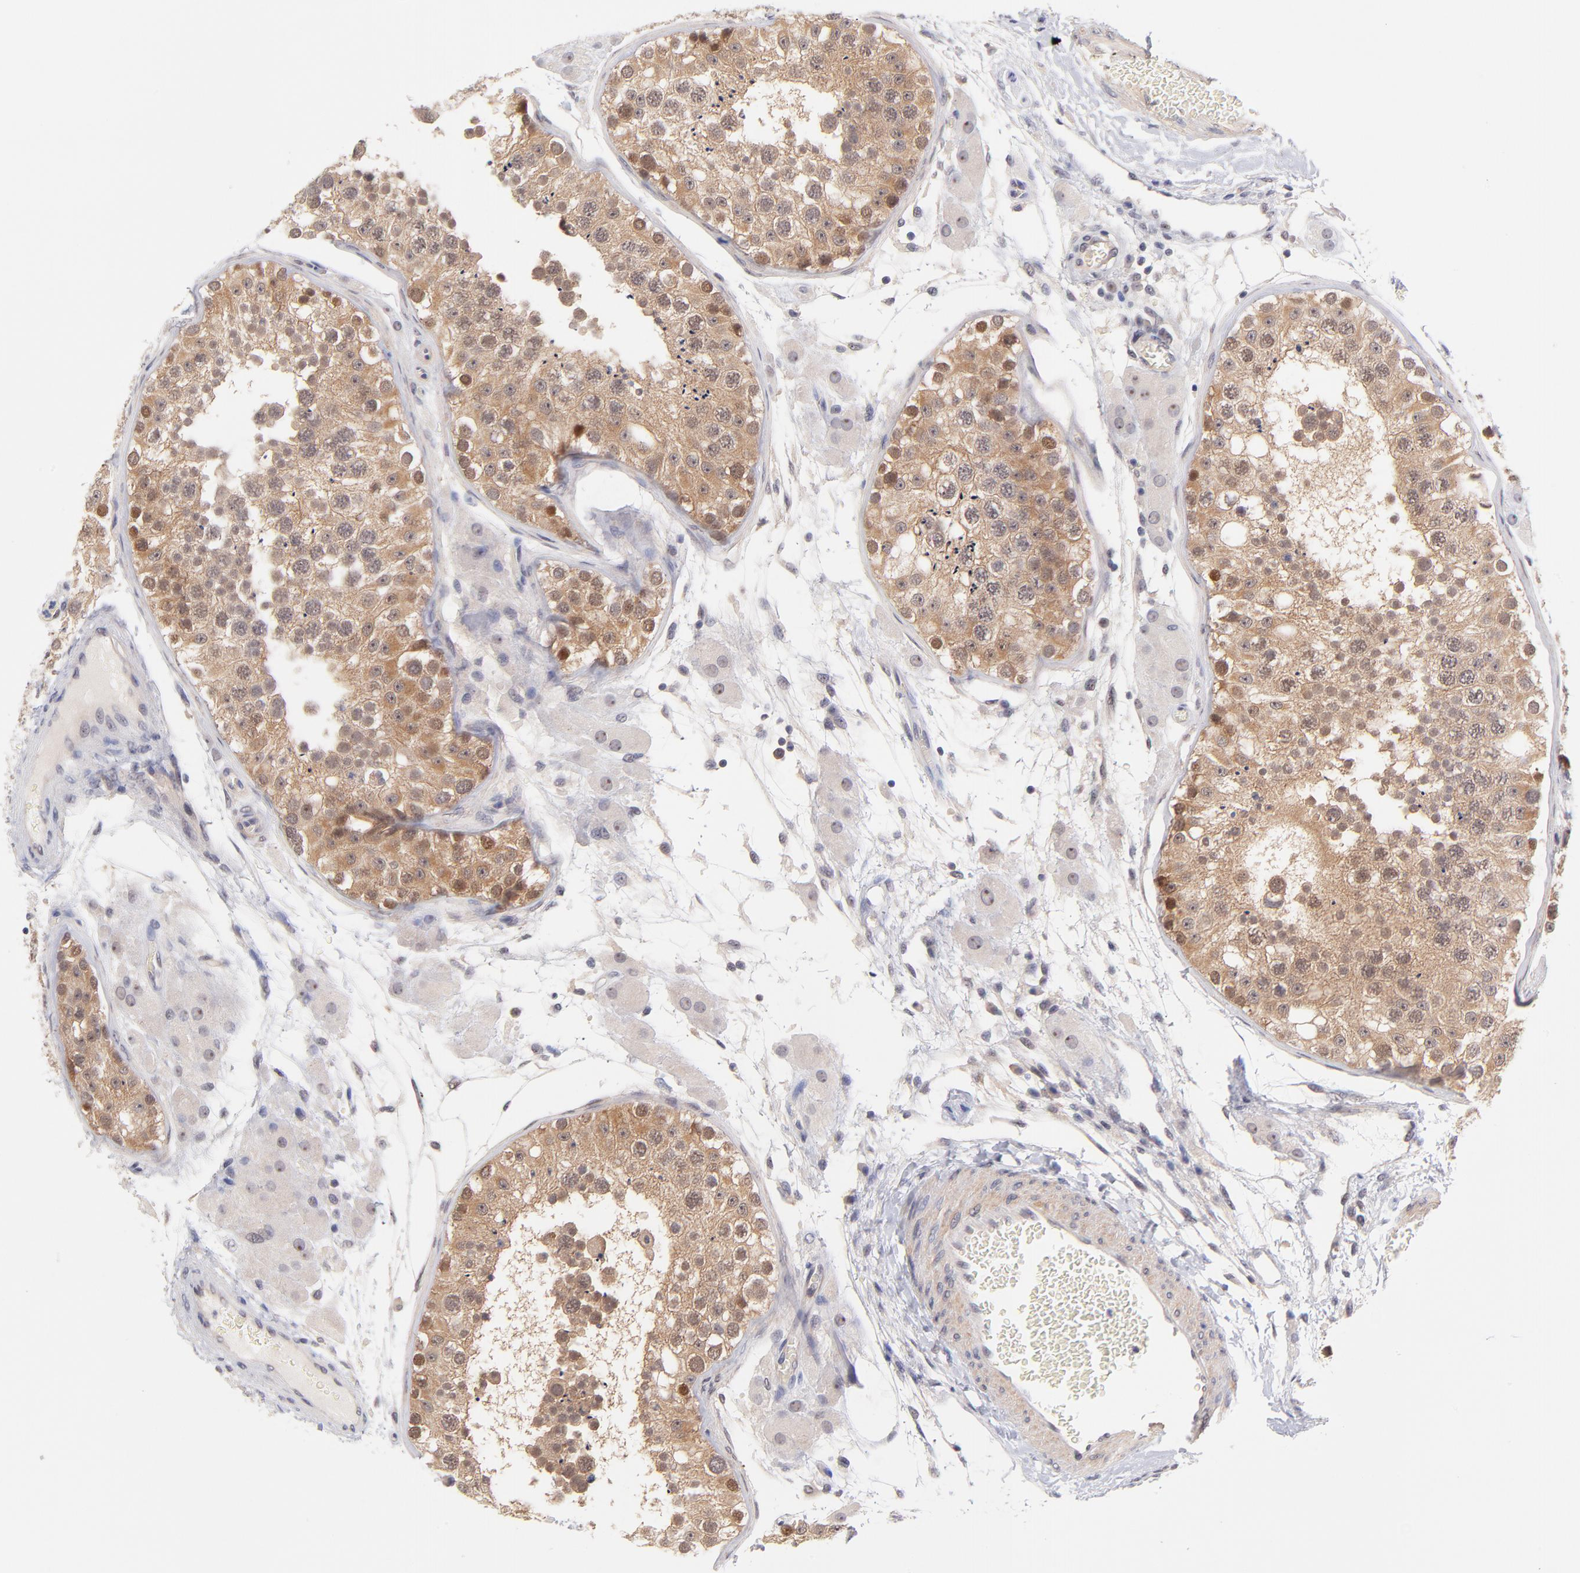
{"staining": {"intensity": "moderate", "quantity": ">75%", "location": "cytoplasmic/membranous,nuclear"}, "tissue": "testis", "cell_type": "Cells in seminiferous ducts", "image_type": "normal", "snomed": [{"axis": "morphology", "description": "Normal tissue, NOS"}, {"axis": "topography", "description": "Testis"}], "caption": "Cells in seminiferous ducts reveal medium levels of moderate cytoplasmic/membranous,nuclear staining in approximately >75% of cells in normal testis.", "gene": "UBE2E2", "patient": {"sex": "male", "age": 26}}